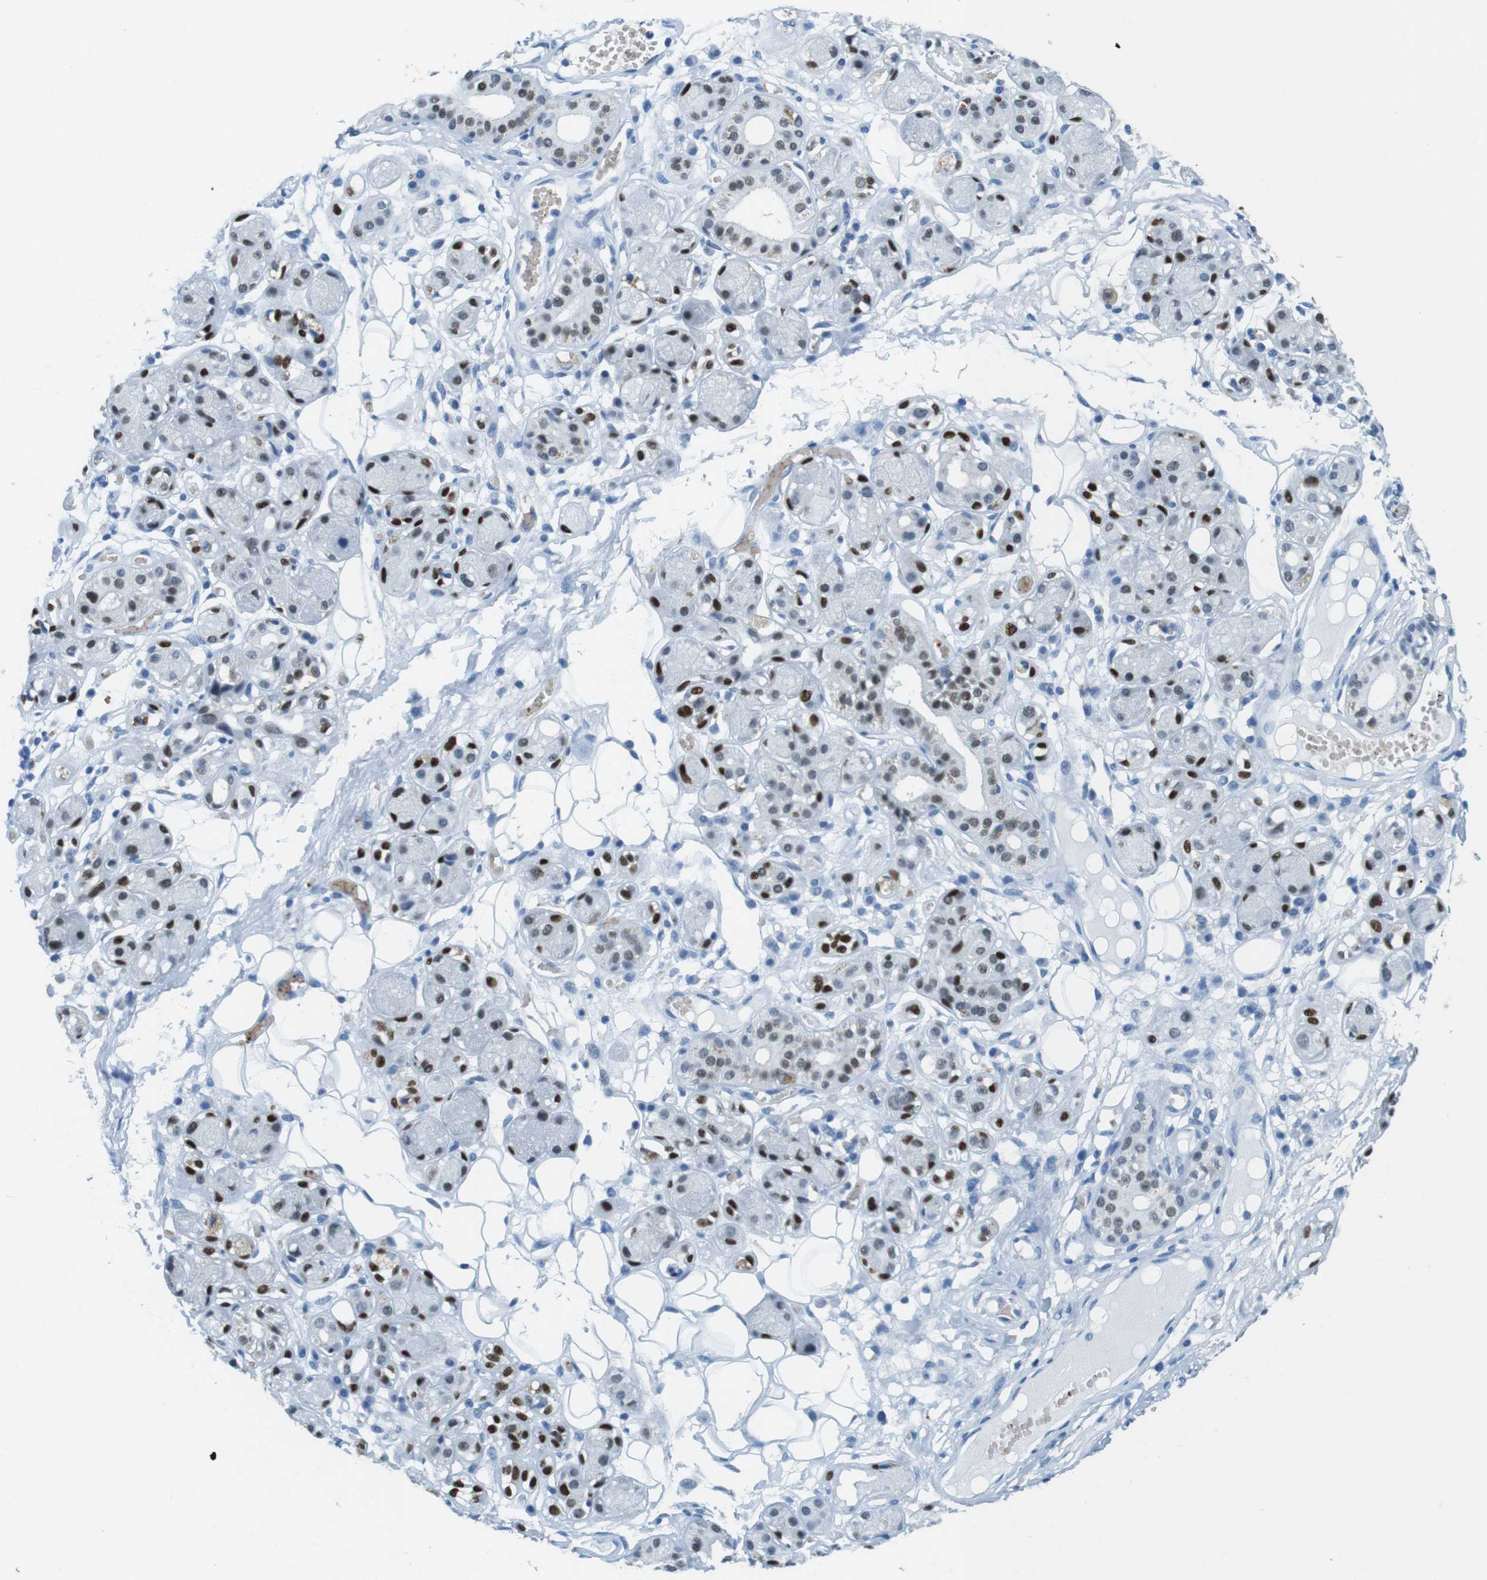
{"staining": {"intensity": "negative", "quantity": "none", "location": "none"}, "tissue": "adipose tissue", "cell_type": "Adipocytes", "image_type": "normal", "snomed": [{"axis": "morphology", "description": "Normal tissue, NOS"}, {"axis": "morphology", "description": "Inflammation, NOS"}, {"axis": "topography", "description": "Vascular tissue"}, {"axis": "topography", "description": "Salivary gland"}], "caption": "This is an immunohistochemistry (IHC) micrograph of normal adipose tissue. There is no staining in adipocytes.", "gene": "TFAP2C", "patient": {"sex": "female", "age": 75}}